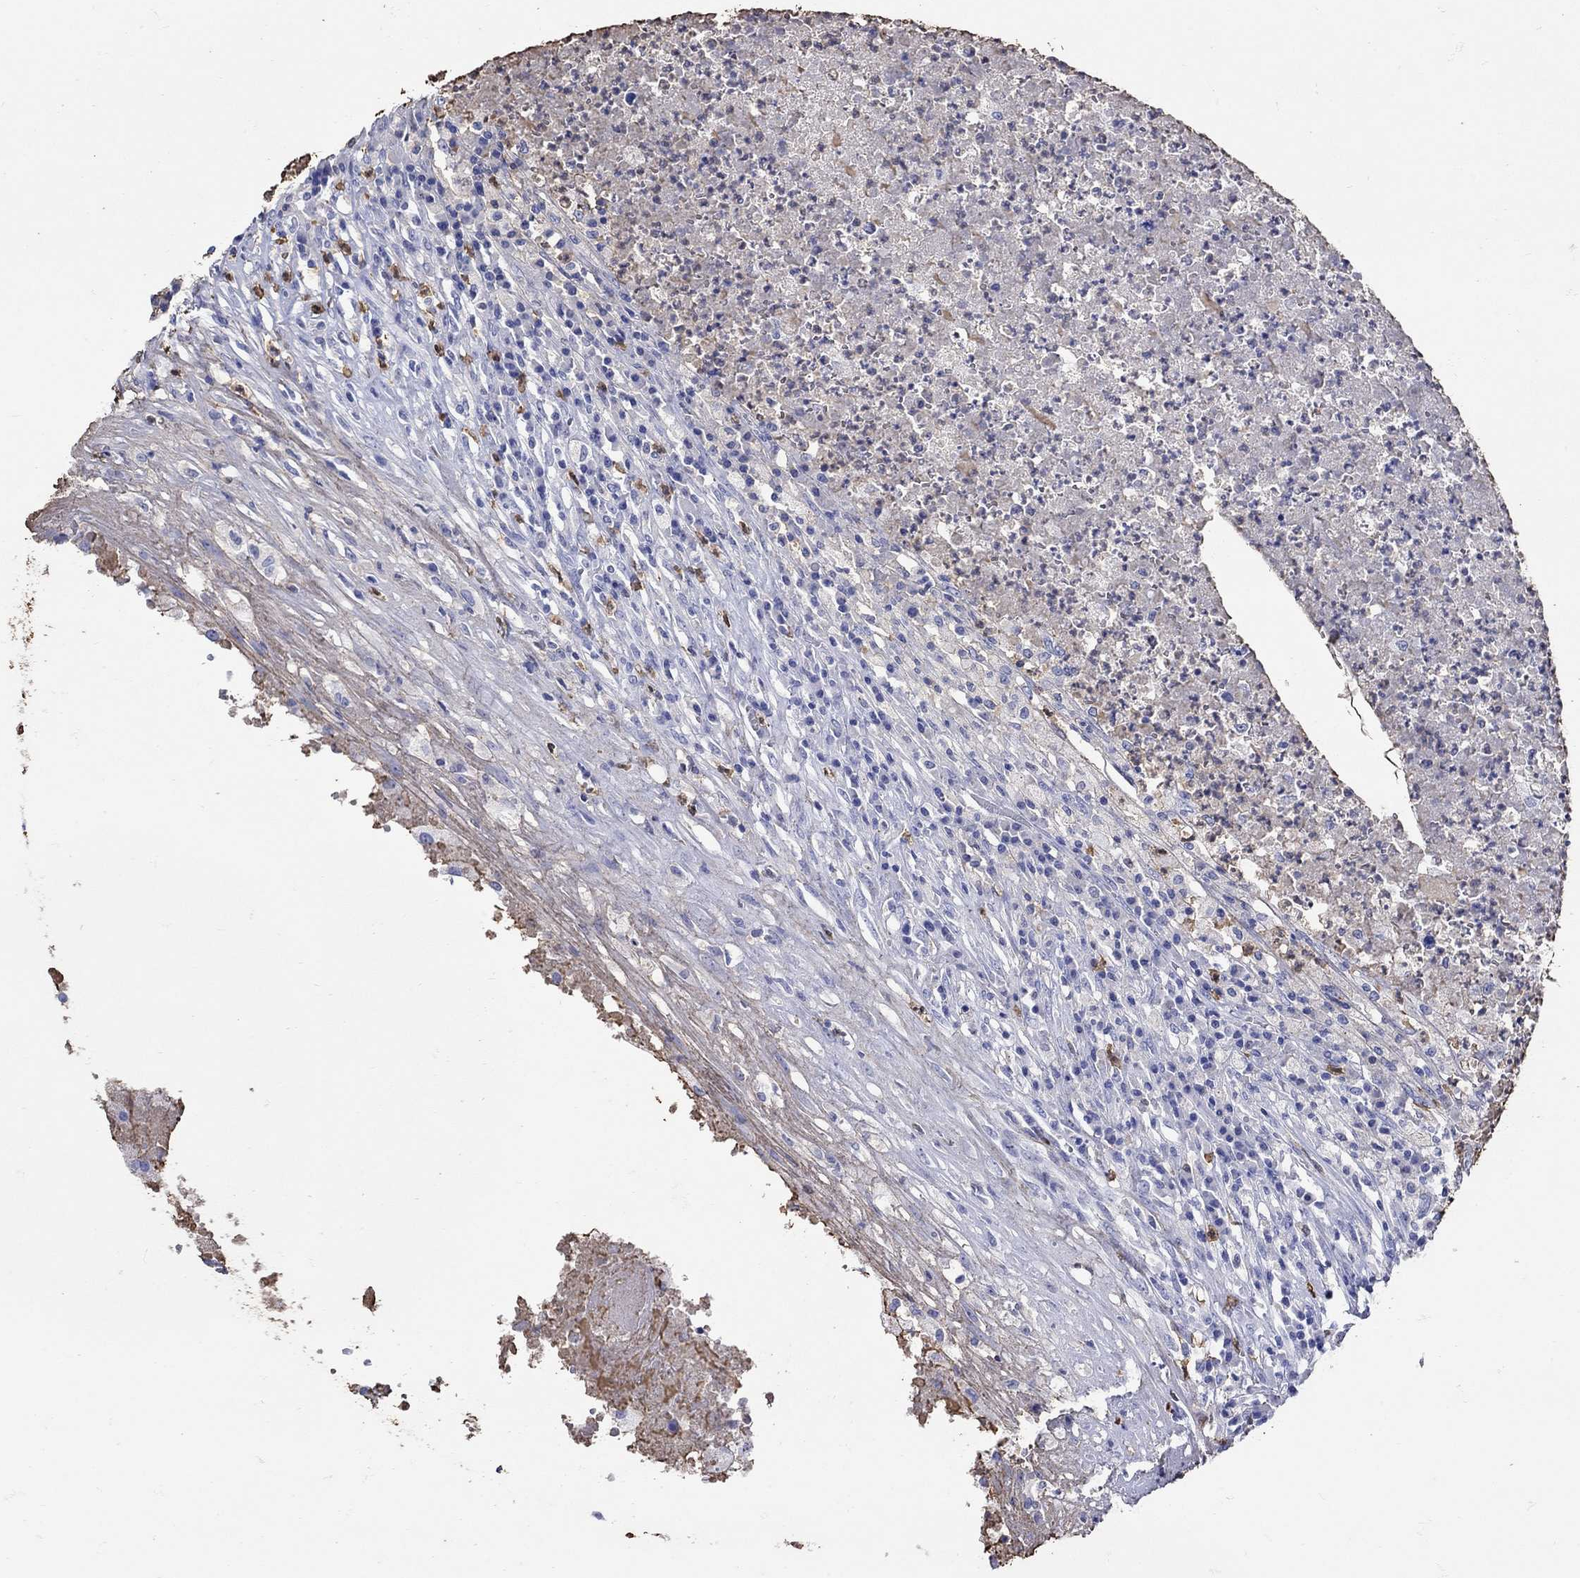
{"staining": {"intensity": "negative", "quantity": "none", "location": "none"}, "tissue": "testis cancer", "cell_type": "Tumor cells", "image_type": "cancer", "snomed": [{"axis": "morphology", "description": "Necrosis, NOS"}, {"axis": "morphology", "description": "Carcinoma, Embryonal, NOS"}, {"axis": "topography", "description": "Testis"}], "caption": "This histopathology image is of testis cancer stained with immunohistochemistry (IHC) to label a protein in brown with the nuclei are counter-stained blue. There is no expression in tumor cells. (DAB immunohistochemistry visualized using brightfield microscopy, high magnification).", "gene": "LINGO3", "patient": {"sex": "male", "age": 19}}